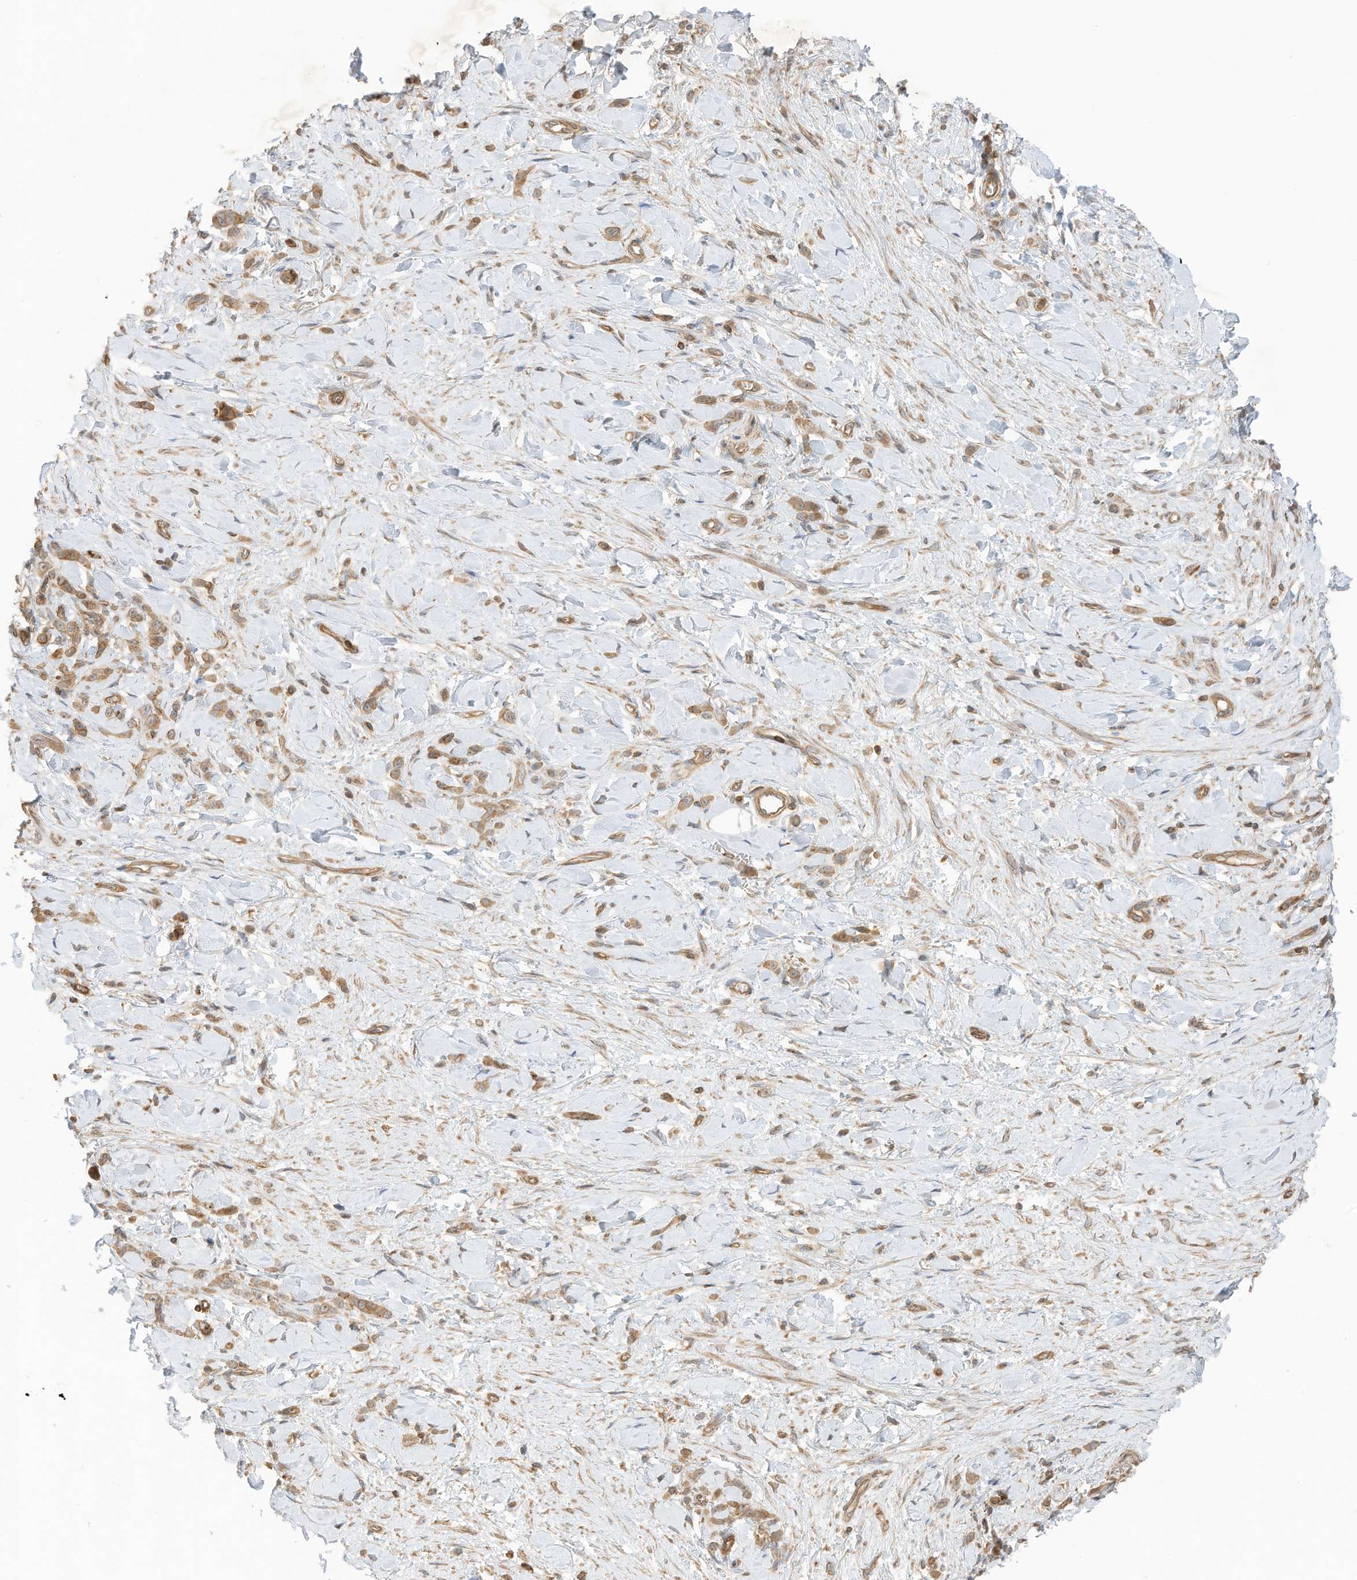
{"staining": {"intensity": "moderate", "quantity": ">75%", "location": "cytoplasmic/membranous"}, "tissue": "stomach cancer", "cell_type": "Tumor cells", "image_type": "cancer", "snomed": [{"axis": "morphology", "description": "Normal tissue, NOS"}, {"axis": "morphology", "description": "Adenocarcinoma, NOS"}, {"axis": "topography", "description": "Stomach"}], "caption": "Protein expression analysis of stomach cancer (adenocarcinoma) shows moderate cytoplasmic/membranous positivity in approximately >75% of tumor cells.", "gene": "SLC25A12", "patient": {"sex": "male", "age": 82}}